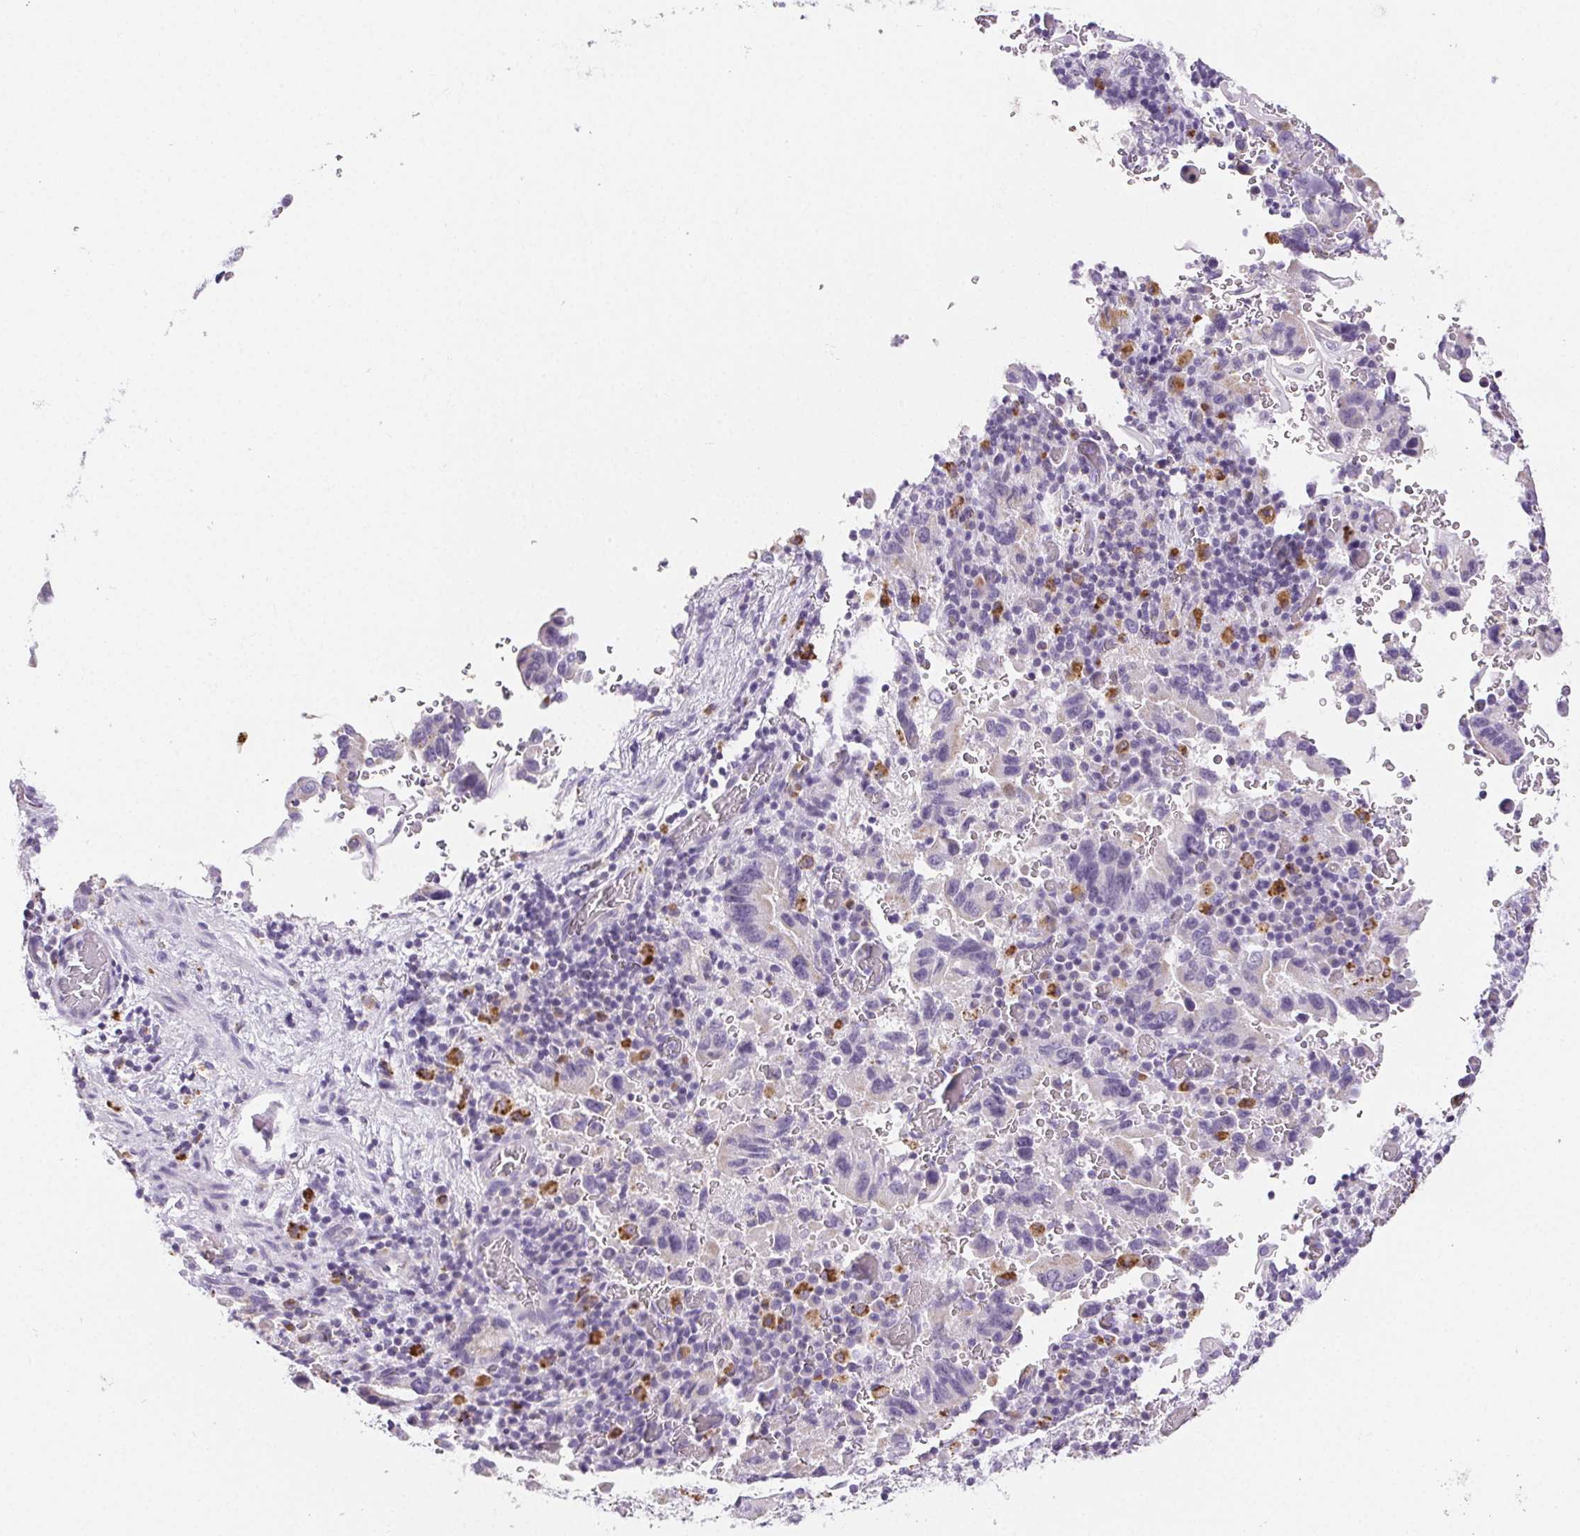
{"staining": {"intensity": "negative", "quantity": "none", "location": "none"}, "tissue": "stomach cancer", "cell_type": "Tumor cells", "image_type": "cancer", "snomed": [{"axis": "morphology", "description": "Adenocarcinoma, NOS"}, {"axis": "topography", "description": "Stomach, upper"}], "caption": "This is a photomicrograph of immunohistochemistry (IHC) staining of stomach cancer (adenocarcinoma), which shows no staining in tumor cells.", "gene": "LIPA", "patient": {"sex": "male", "age": 74}}